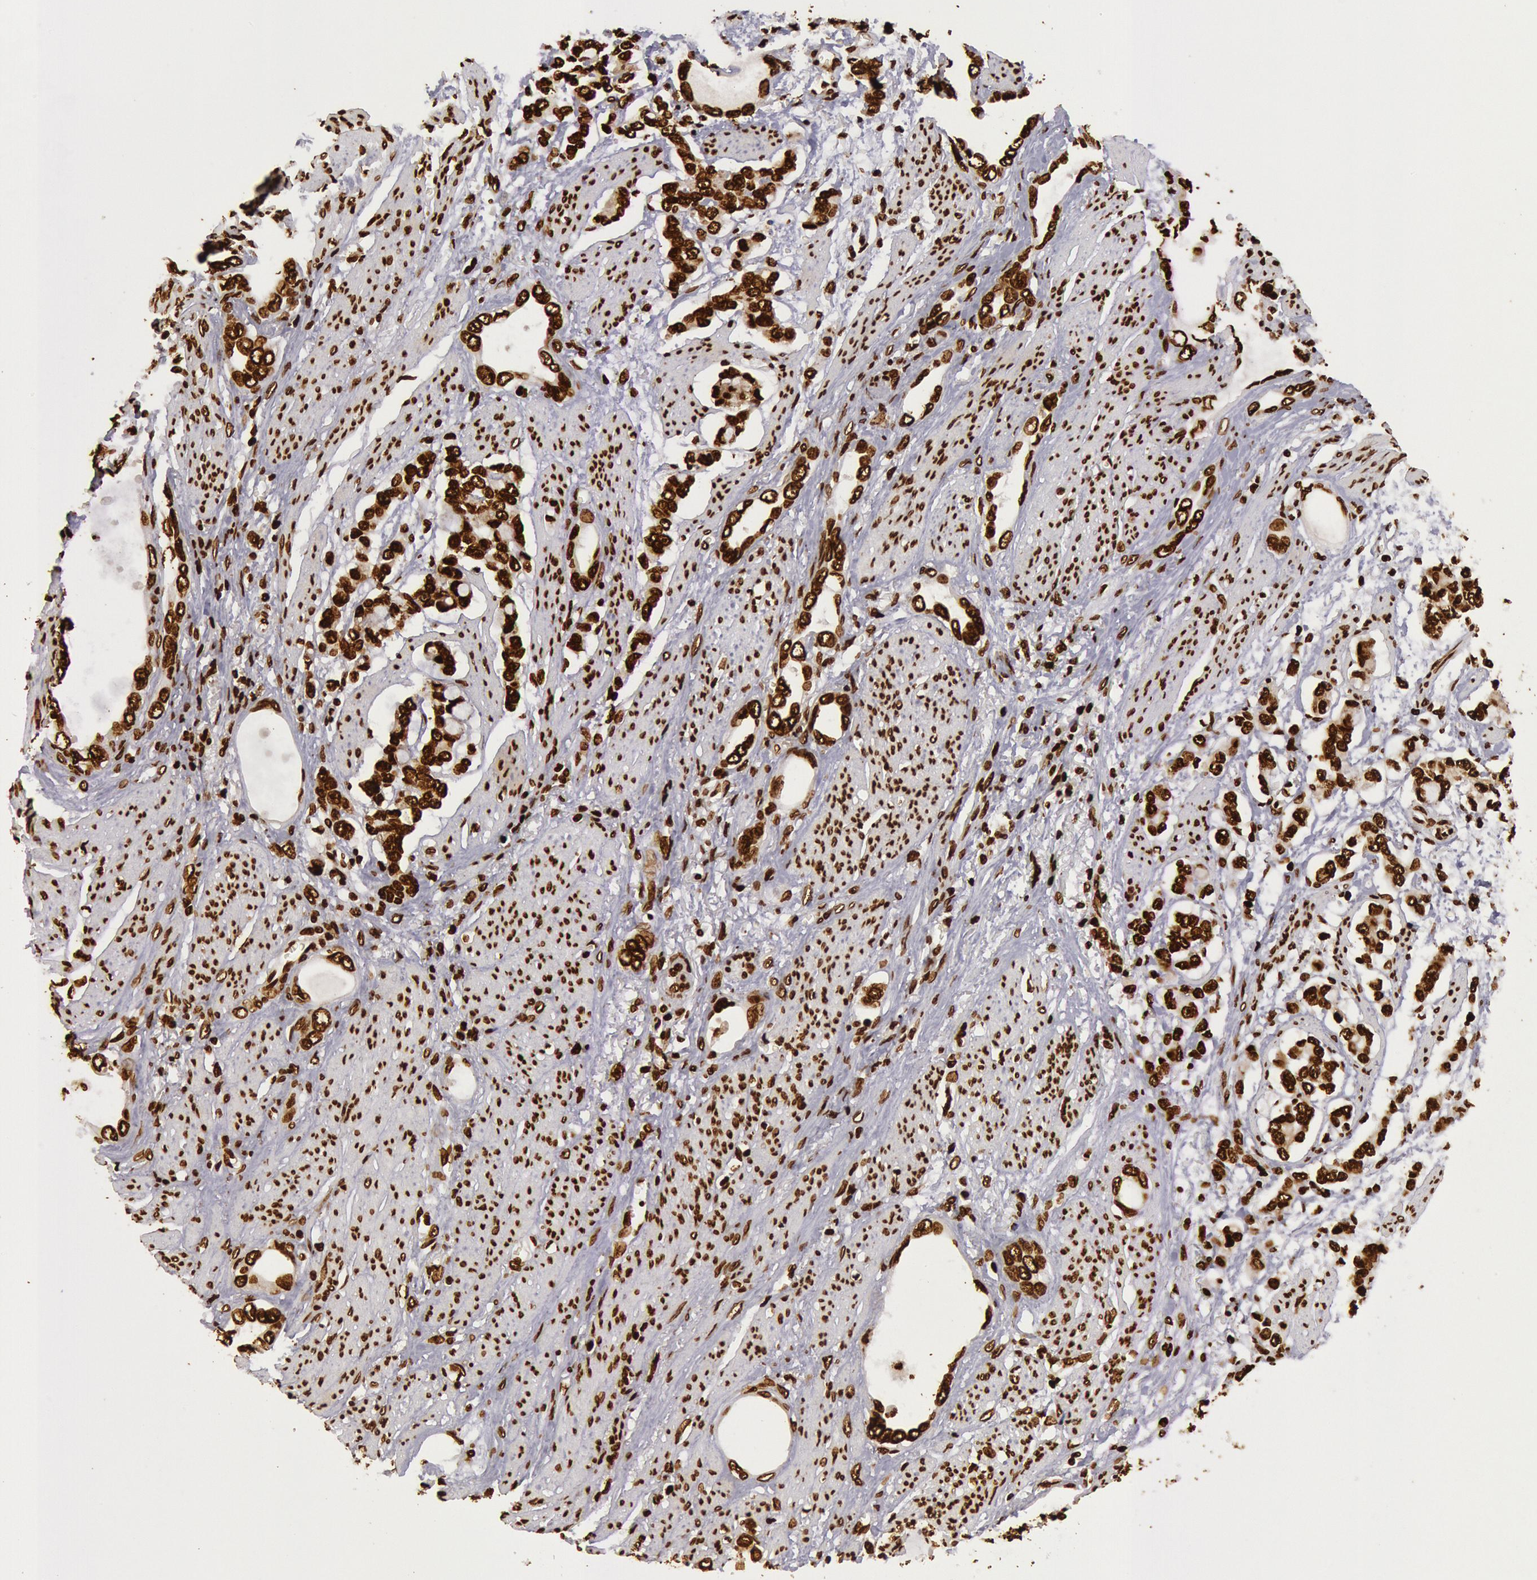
{"staining": {"intensity": "strong", "quantity": ">75%", "location": "nuclear"}, "tissue": "stomach cancer", "cell_type": "Tumor cells", "image_type": "cancer", "snomed": [{"axis": "morphology", "description": "Adenocarcinoma, NOS"}, {"axis": "topography", "description": "Stomach"}], "caption": "Strong nuclear protein positivity is seen in about >75% of tumor cells in adenocarcinoma (stomach). Nuclei are stained in blue.", "gene": "H3-4", "patient": {"sex": "male", "age": 78}}